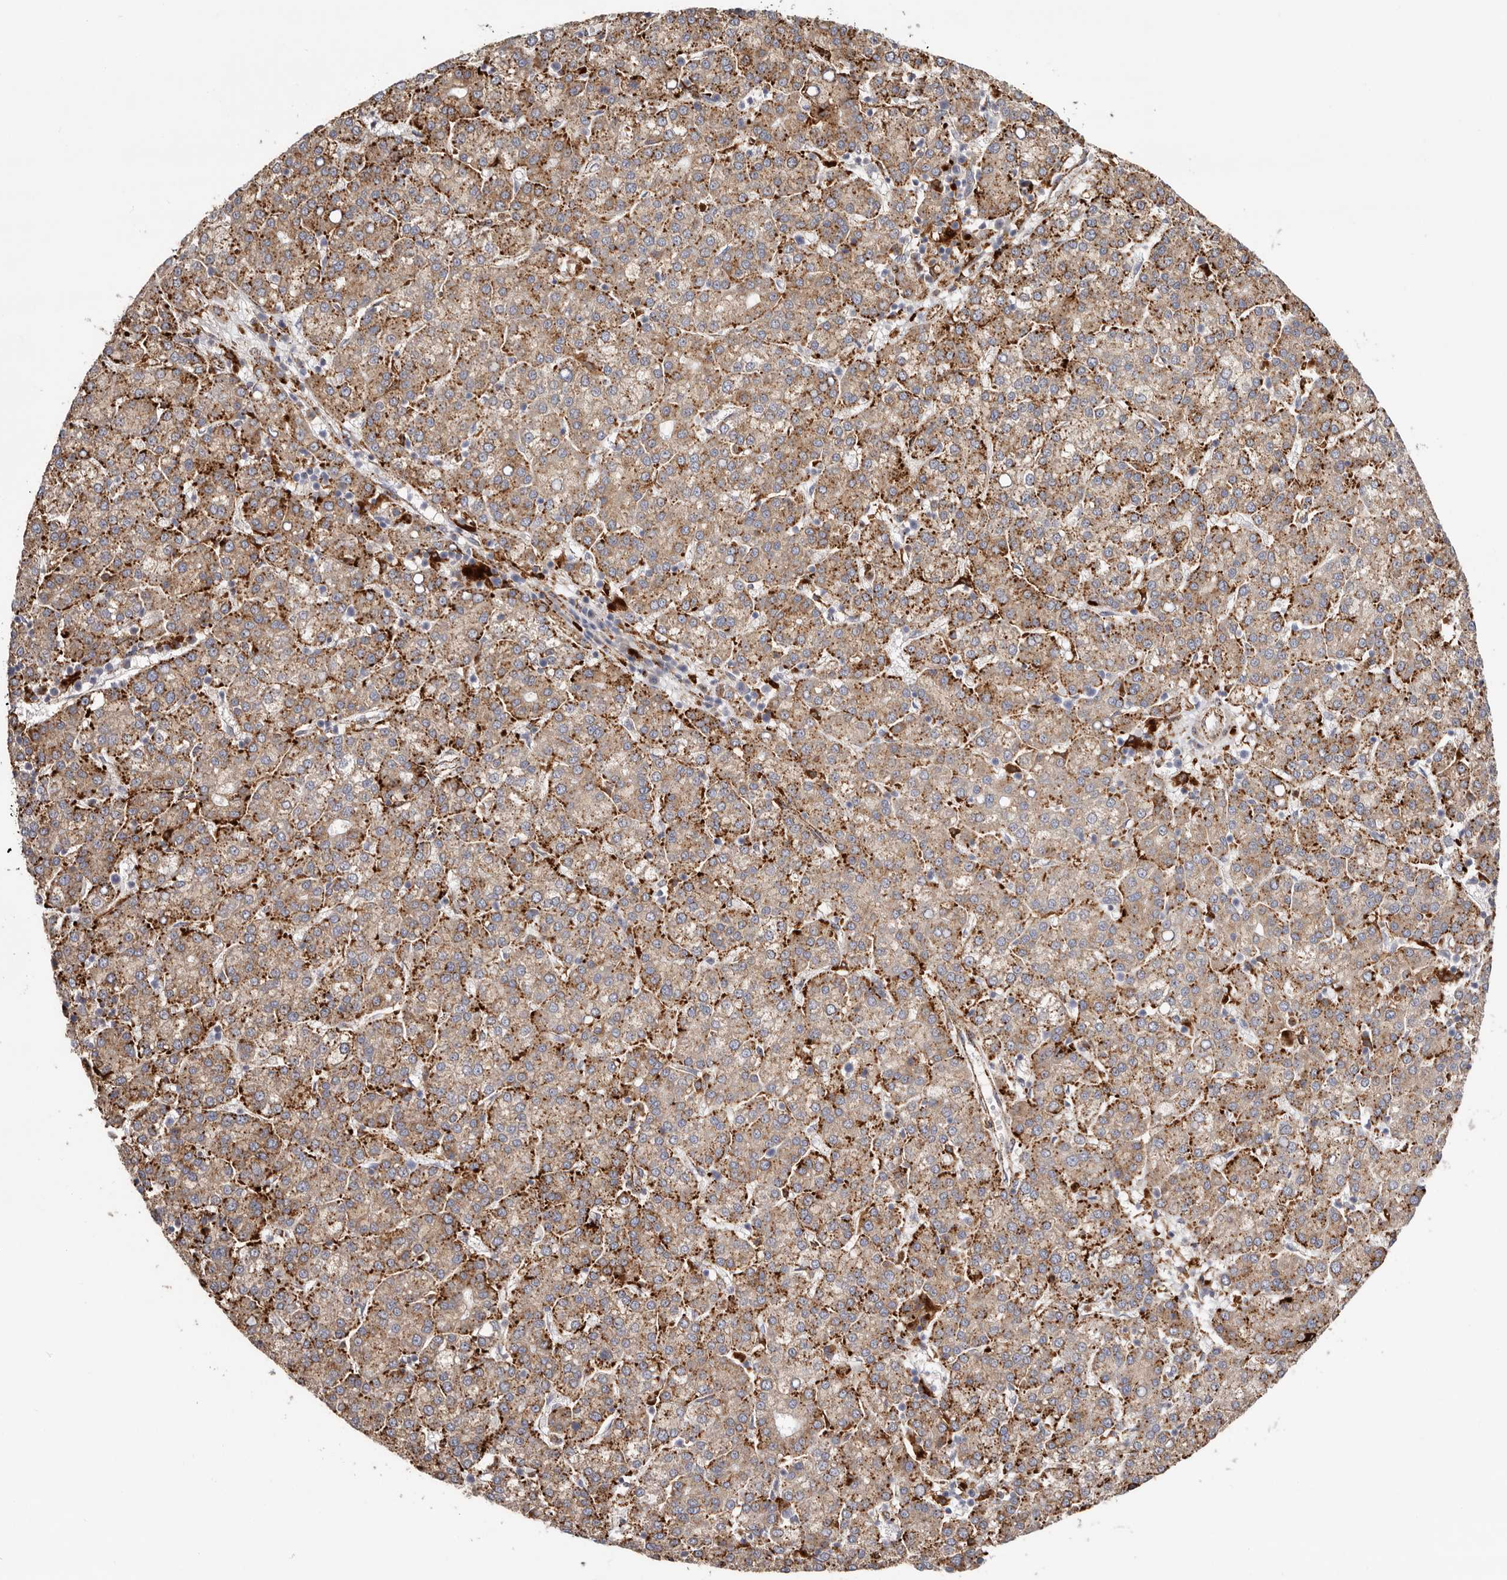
{"staining": {"intensity": "moderate", "quantity": ">75%", "location": "cytoplasmic/membranous"}, "tissue": "liver cancer", "cell_type": "Tumor cells", "image_type": "cancer", "snomed": [{"axis": "morphology", "description": "Carcinoma, Hepatocellular, NOS"}, {"axis": "topography", "description": "Liver"}], "caption": "Approximately >75% of tumor cells in liver cancer show moderate cytoplasmic/membranous protein expression as visualized by brown immunohistochemical staining.", "gene": "GRN", "patient": {"sex": "female", "age": 58}}